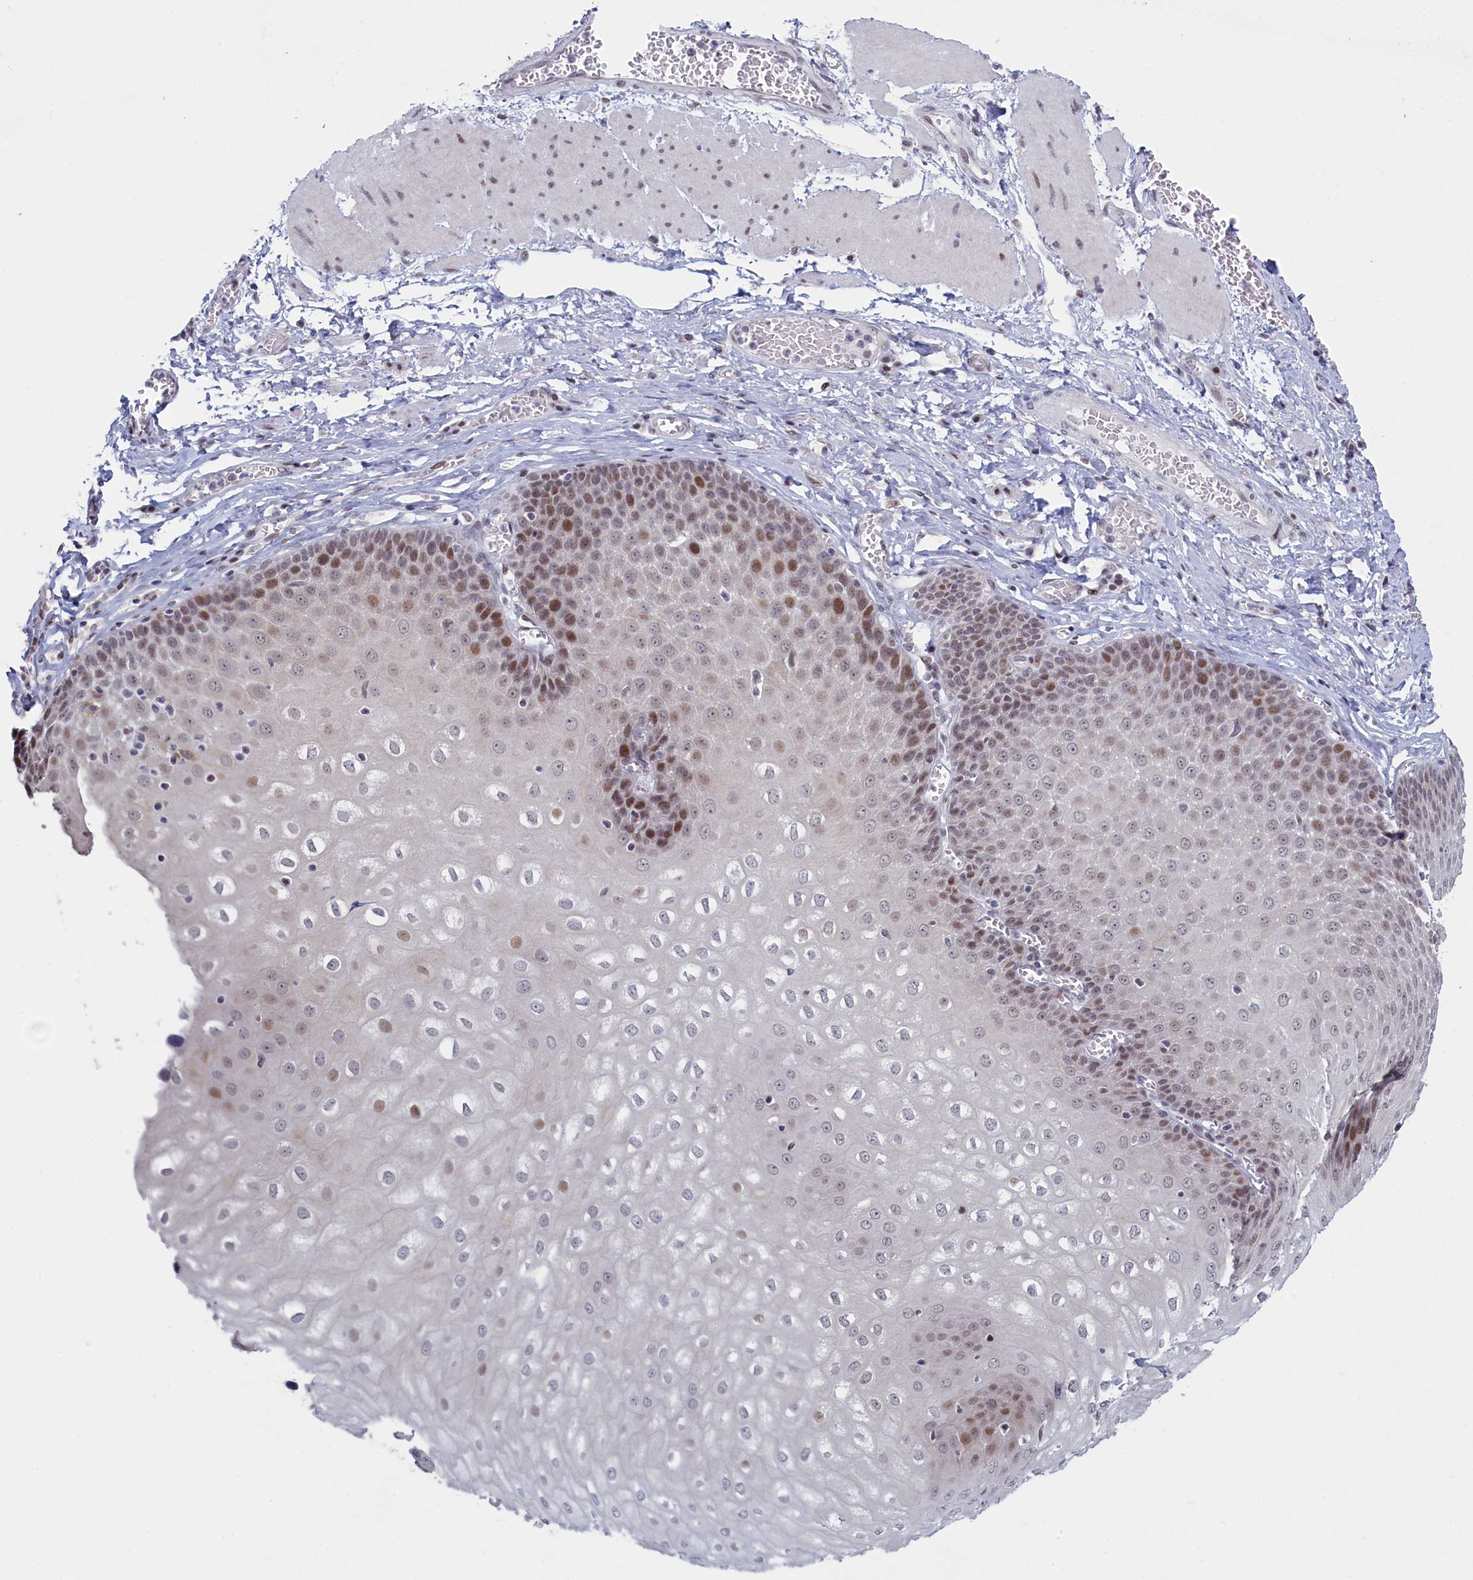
{"staining": {"intensity": "moderate", "quantity": "<25%", "location": "nuclear"}, "tissue": "esophagus", "cell_type": "Squamous epithelial cells", "image_type": "normal", "snomed": [{"axis": "morphology", "description": "Normal tissue, NOS"}, {"axis": "topography", "description": "Esophagus"}], "caption": "IHC (DAB) staining of unremarkable human esophagus exhibits moderate nuclear protein staining in about <25% of squamous epithelial cells. Using DAB (brown) and hematoxylin (blue) stains, captured at high magnification using brightfield microscopy.", "gene": "ATF7IP2", "patient": {"sex": "male", "age": 60}}